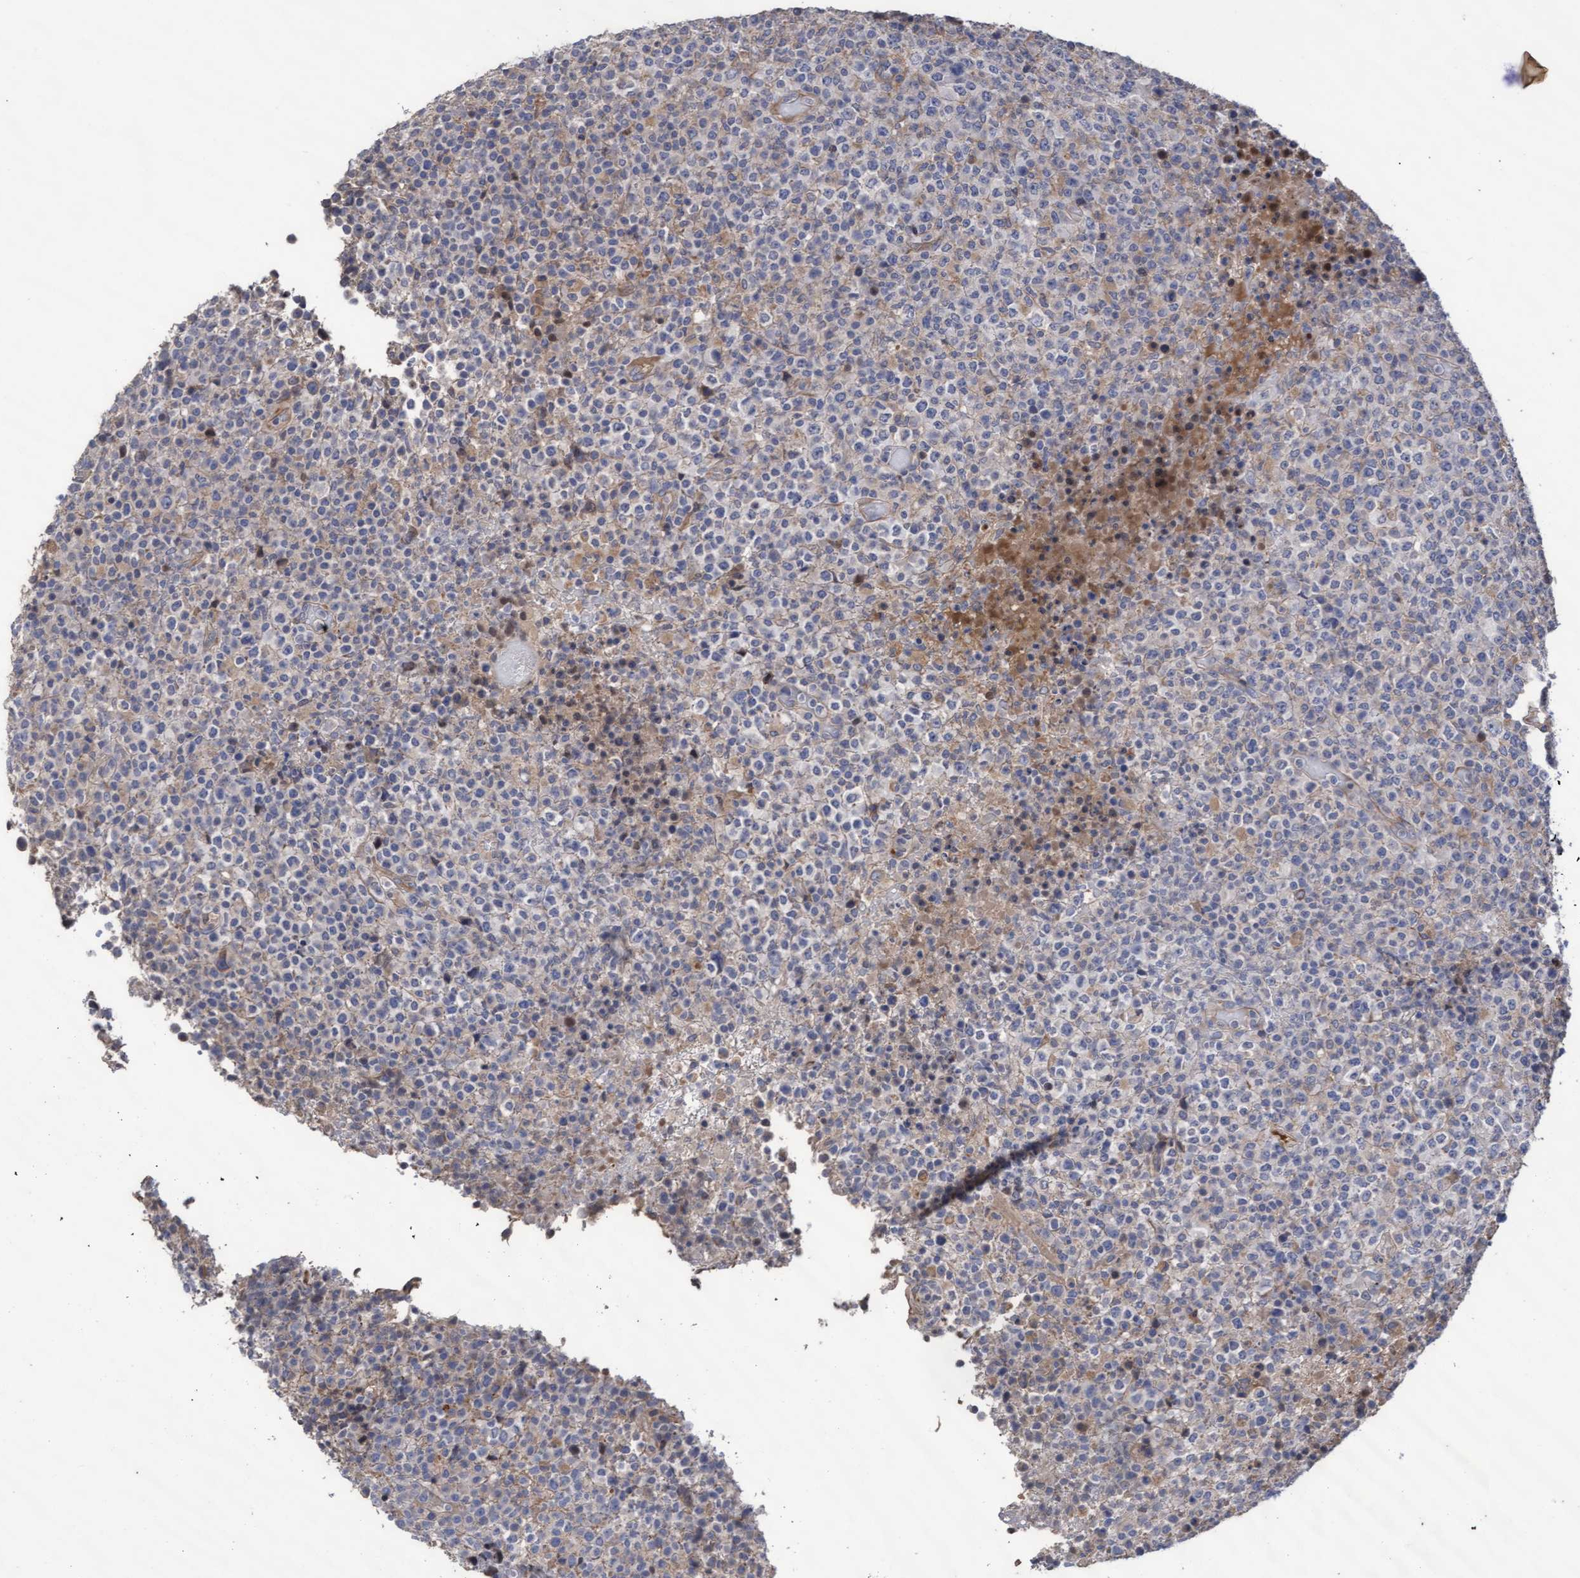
{"staining": {"intensity": "weak", "quantity": "<25%", "location": "cytoplasmic/membranous"}, "tissue": "lymphoma", "cell_type": "Tumor cells", "image_type": "cancer", "snomed": [{"axis": "morphology", "description": "Malignant lymphoma, non-Hodgkin's type, High grade"}, {"axis": "topography", "description": "Lymph node"}], "caption": "Human malignant lymphoma, non-Hodgkin's type (high-grade) stained for a protein using immunohistochemistry (IHC) reveals no expression in tumor cells.", "gene": "KRT24", "patient": {"sex": "male", "age": 13}}